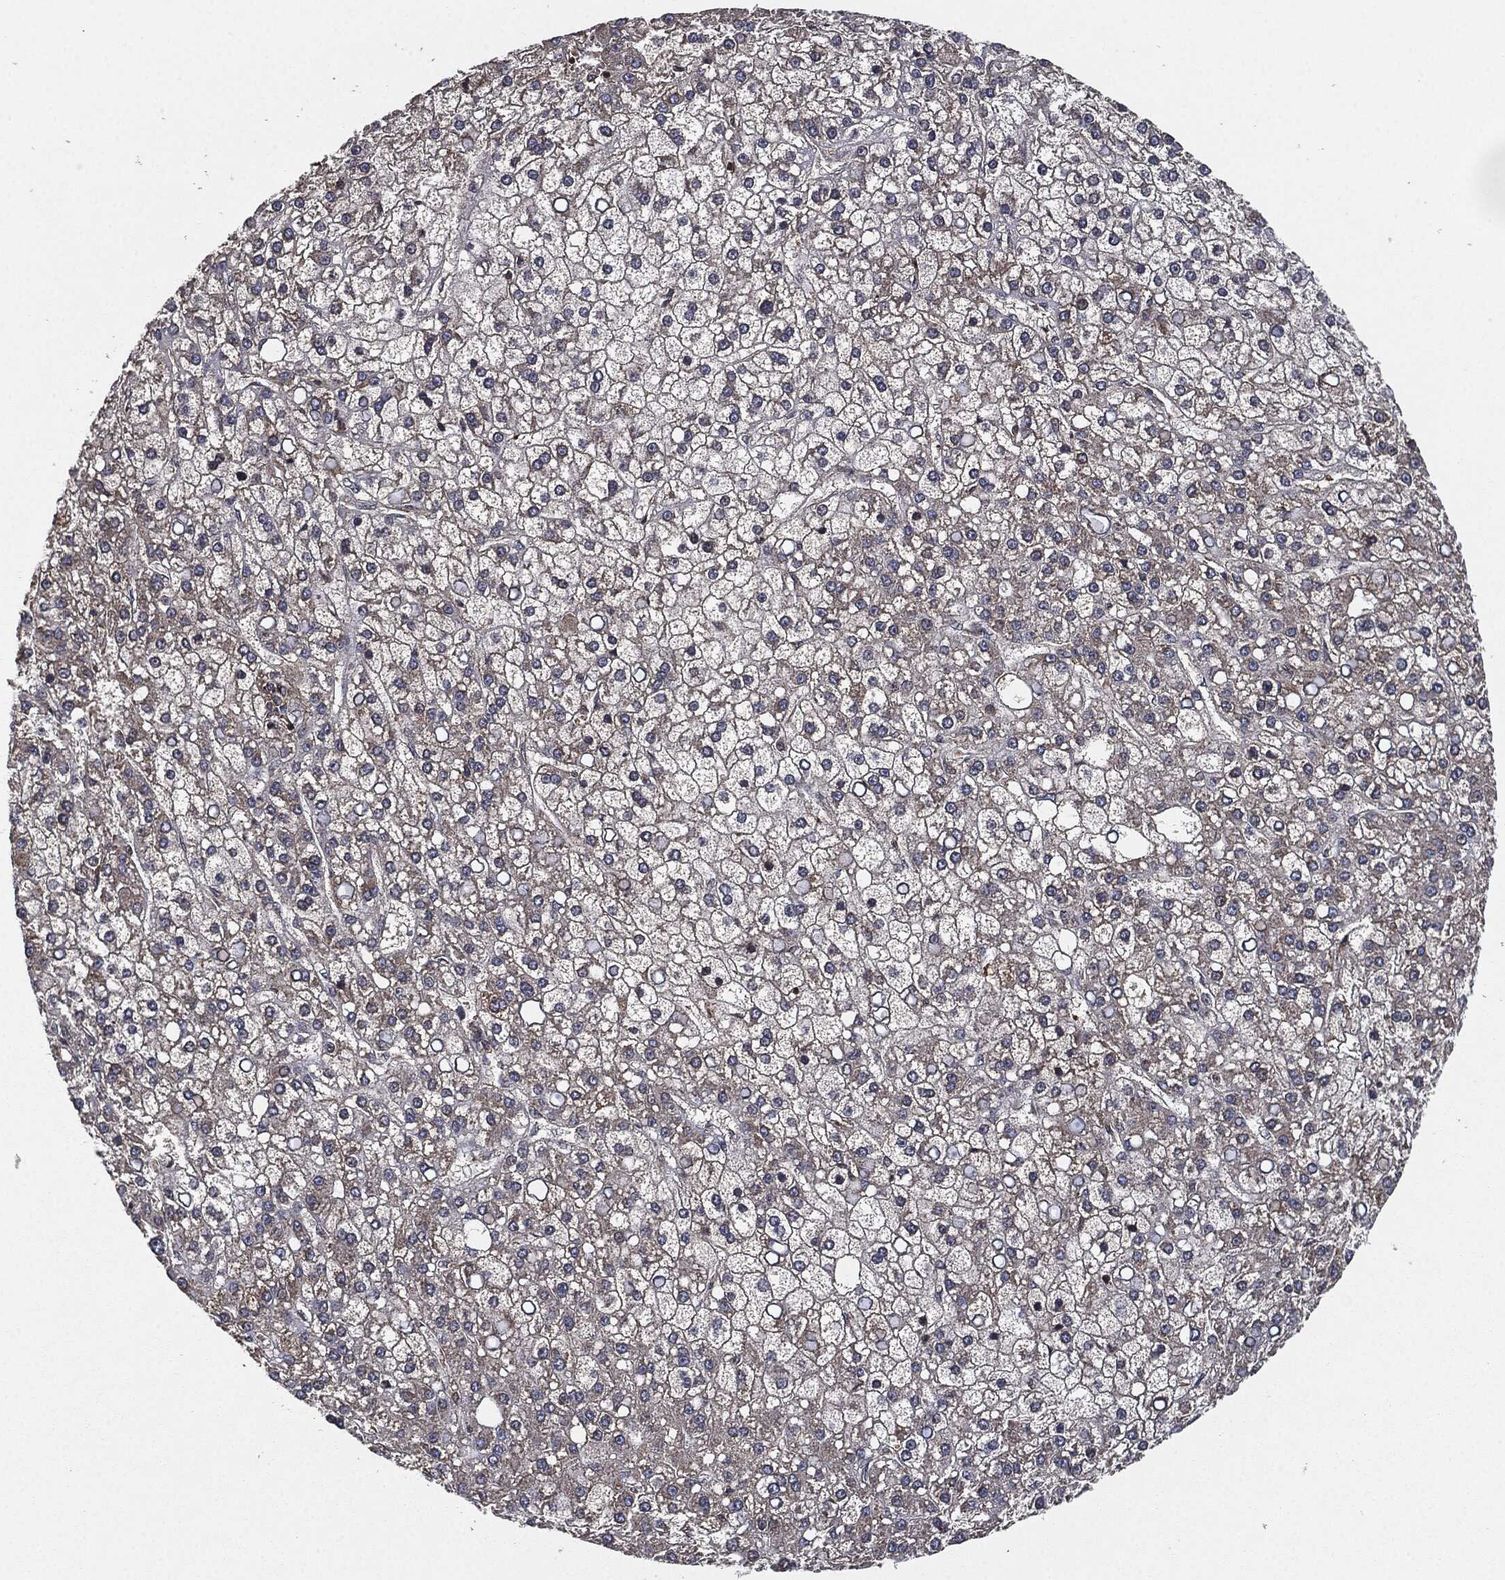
{"staining": {"intensity": "weak", "quantity": "<25%", "location": "cytoplasmic/membranous"}, "tissue": "liver cancer", "cell_type": "Tumor cells", "image_type": "cancer", "snomed": [{"axis": "morphology", "description": "Carcinoma, Hepatocellular, NOS"}, {"axis": "topography", "description": "Liver"}], "caption": "Liver hepatocellular carcinoma was stained to show a protein in brown. There is no significant positivity in tumor cells.", "gene": "UBR1", "patient": {"sex": "male", "age": 67}}